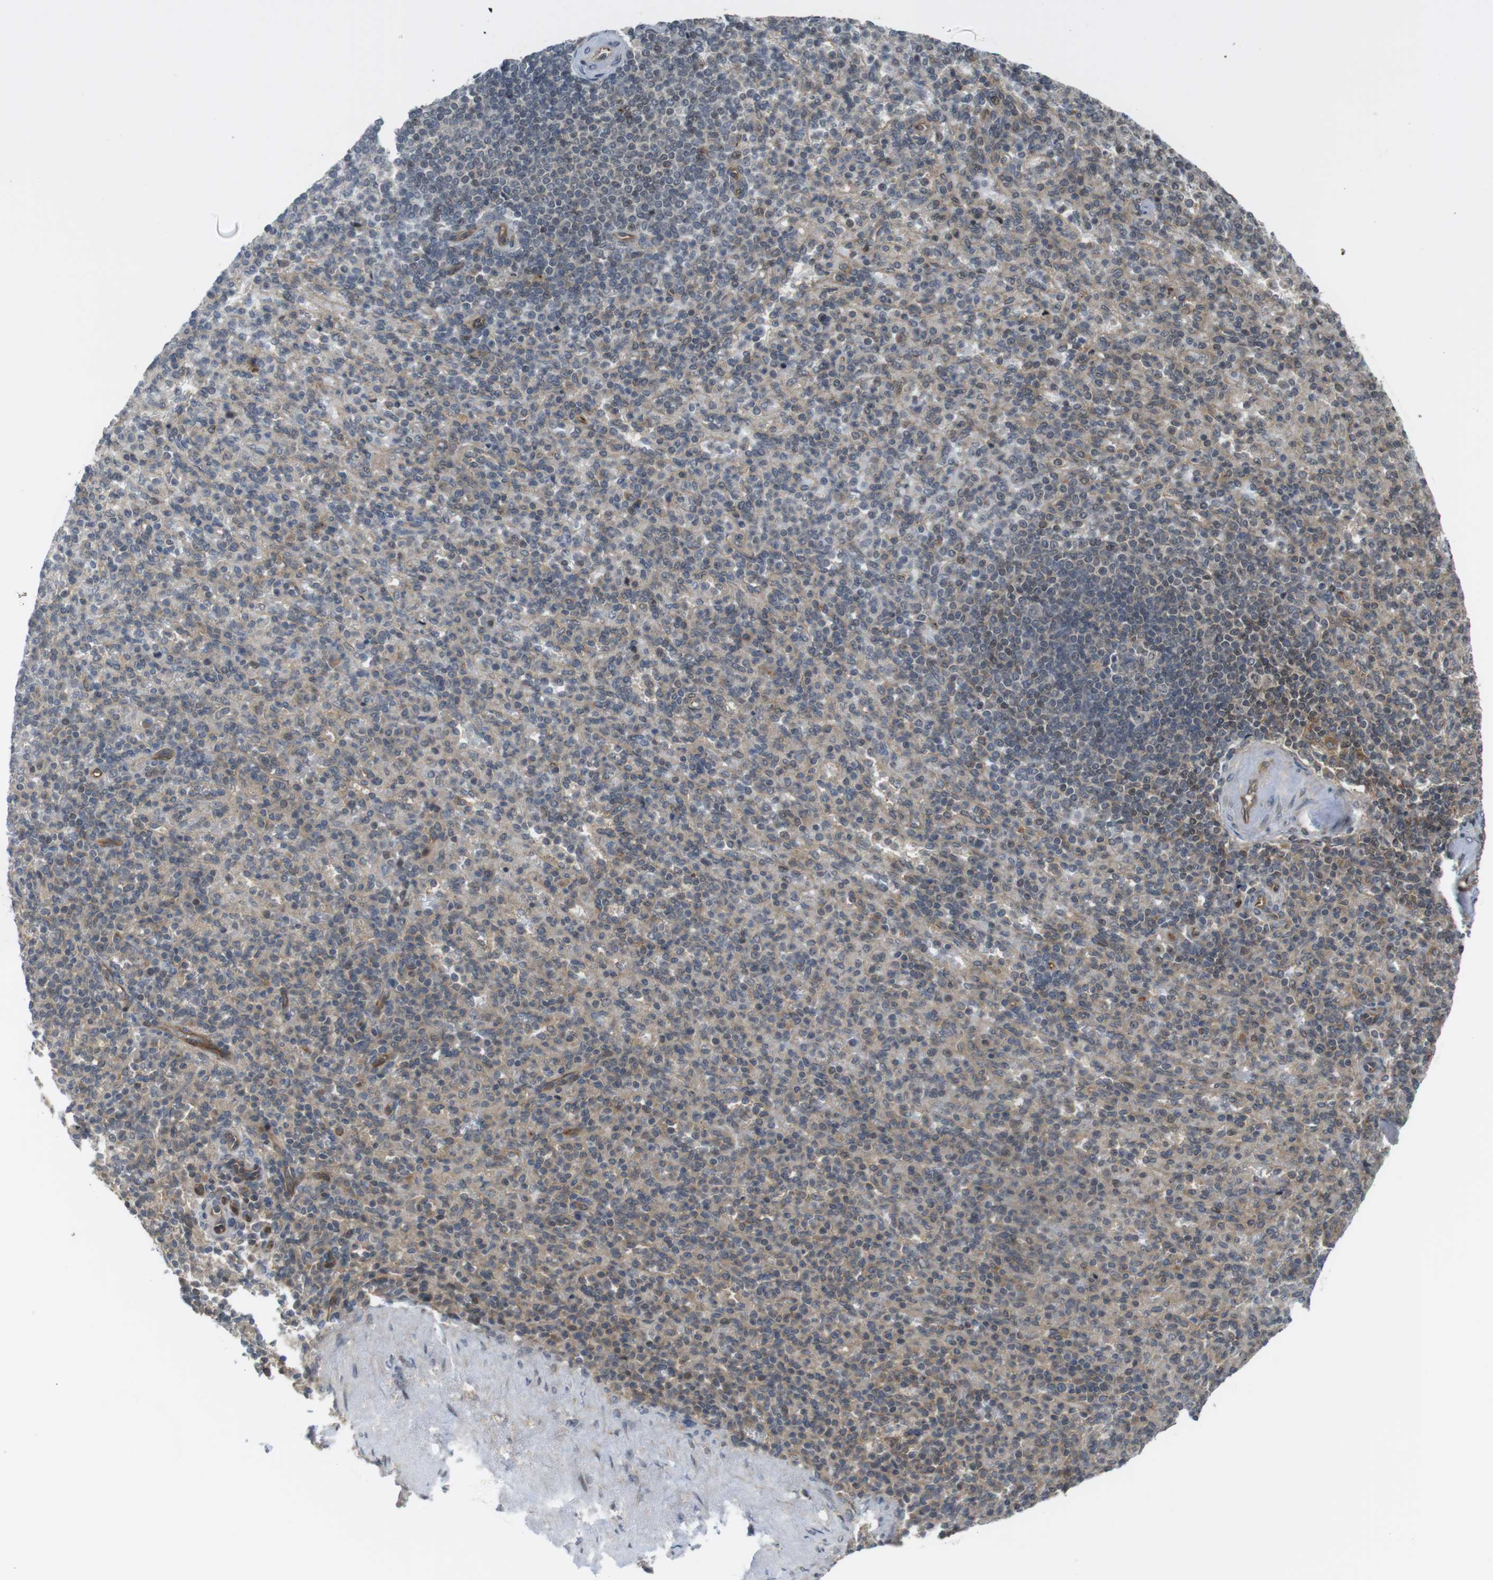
{"staining": {"intensity": "weak", "quantity": "25%-75%", "location": "cytoplasmic/membranous"}, "tissue": "spleen", "cell_type": "Cells in red pulp", "image_type": "normal", "snomed": [{"axis": "morphology", "description": "Normal tissue, NOS"}, {"axis": "topography", "description": "Spleen"}], "caption": "A brown stain highlights weak cytoplasmic/membranous staining of a protein in cells in red pulp of unremarkable spleen.", "gene": "CC2D1A", "patient": {"sex": "female", "age": 74}}